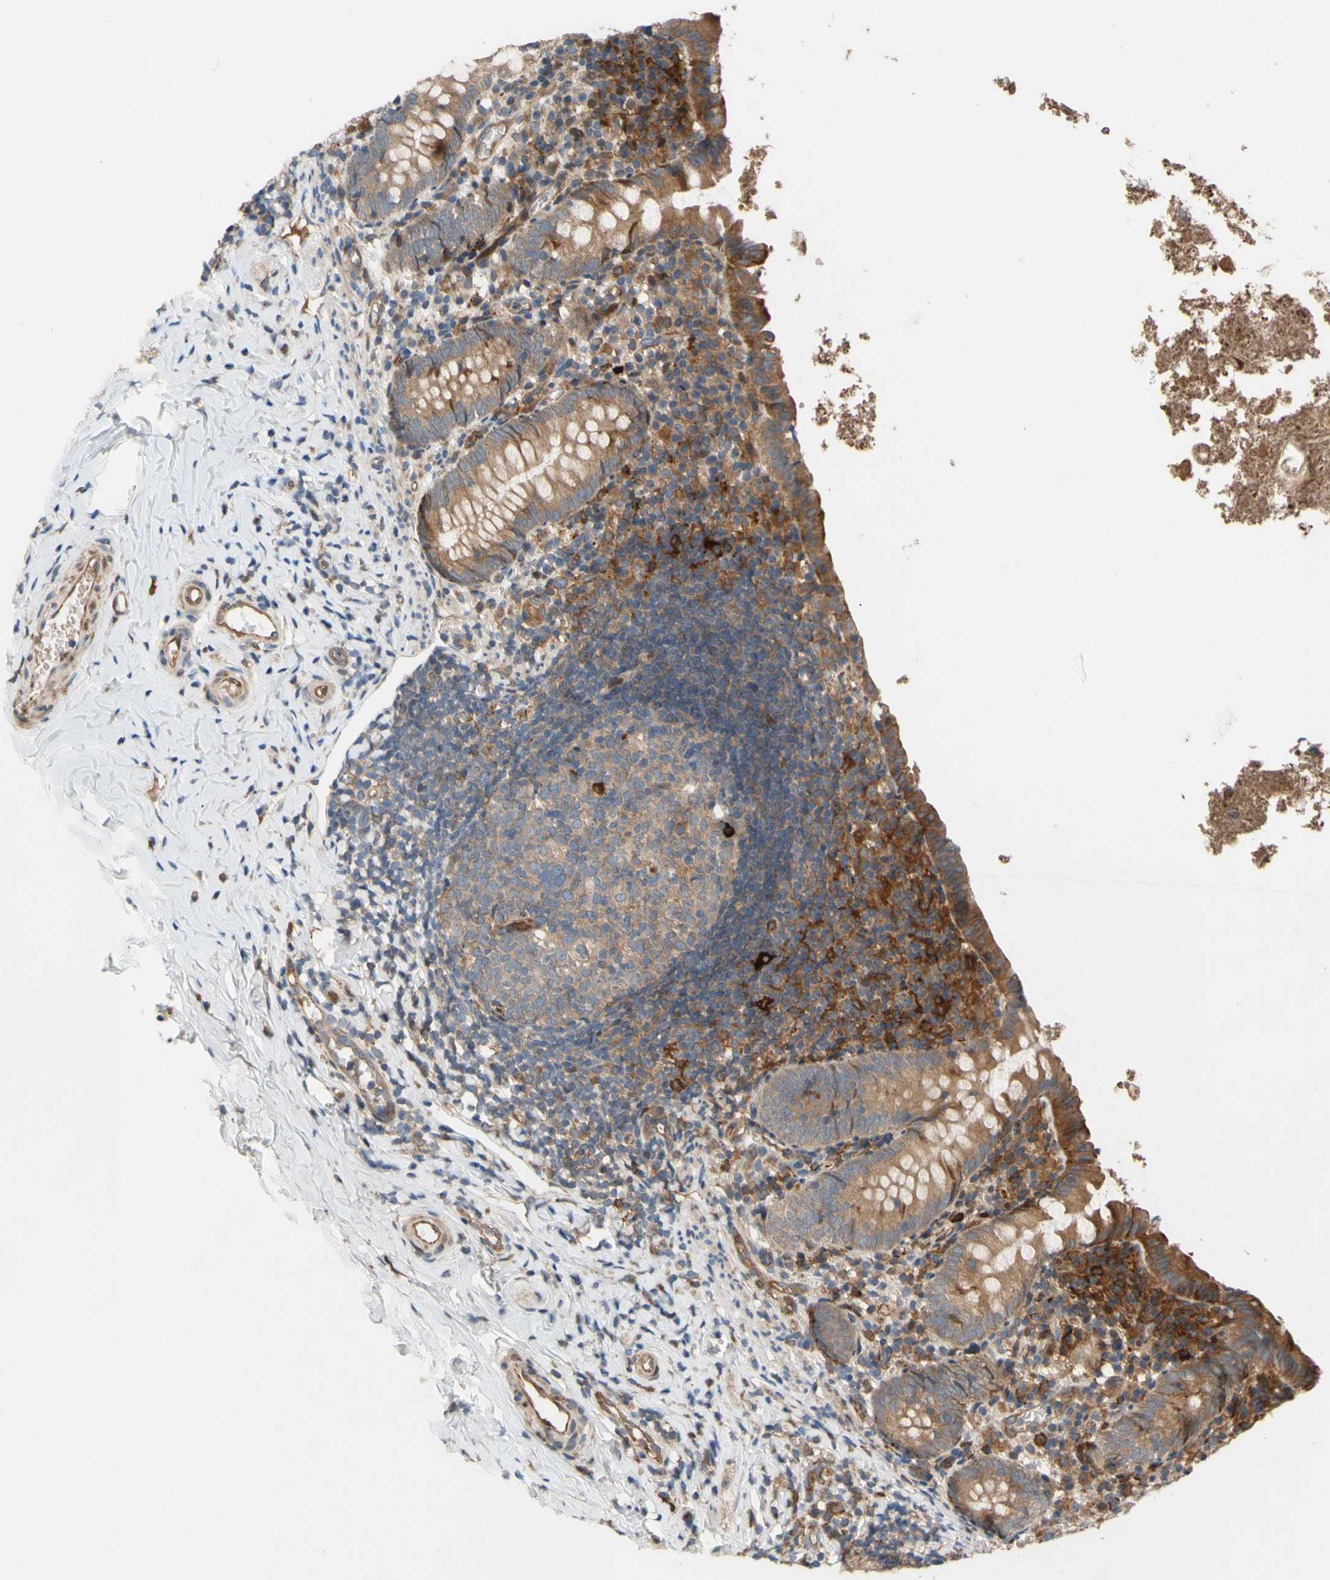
{"staining": {"intensity": "moderate", "quantity": ">75%", "location": "cytoplasmic/membranous"}, "tissue": "appendix", "cell_type": "Glandular cells", "image_type": "normal", "snomed": [{"axis": "morphology", "description": "Normal tissue, NOS"}, {"axis": "topography", "description": "Appendix"}], "caption": "Immunohistochemistry of unremarkable human appendix exhibits medium levels of moderate cytoplasmic/membranous staining in approximately >75% of glandular cells. The protein is shown in brown color, while the nuclei are stained blue.", "gene": "SPTLC1", "patient": {"sex": "female", "age": 10}}